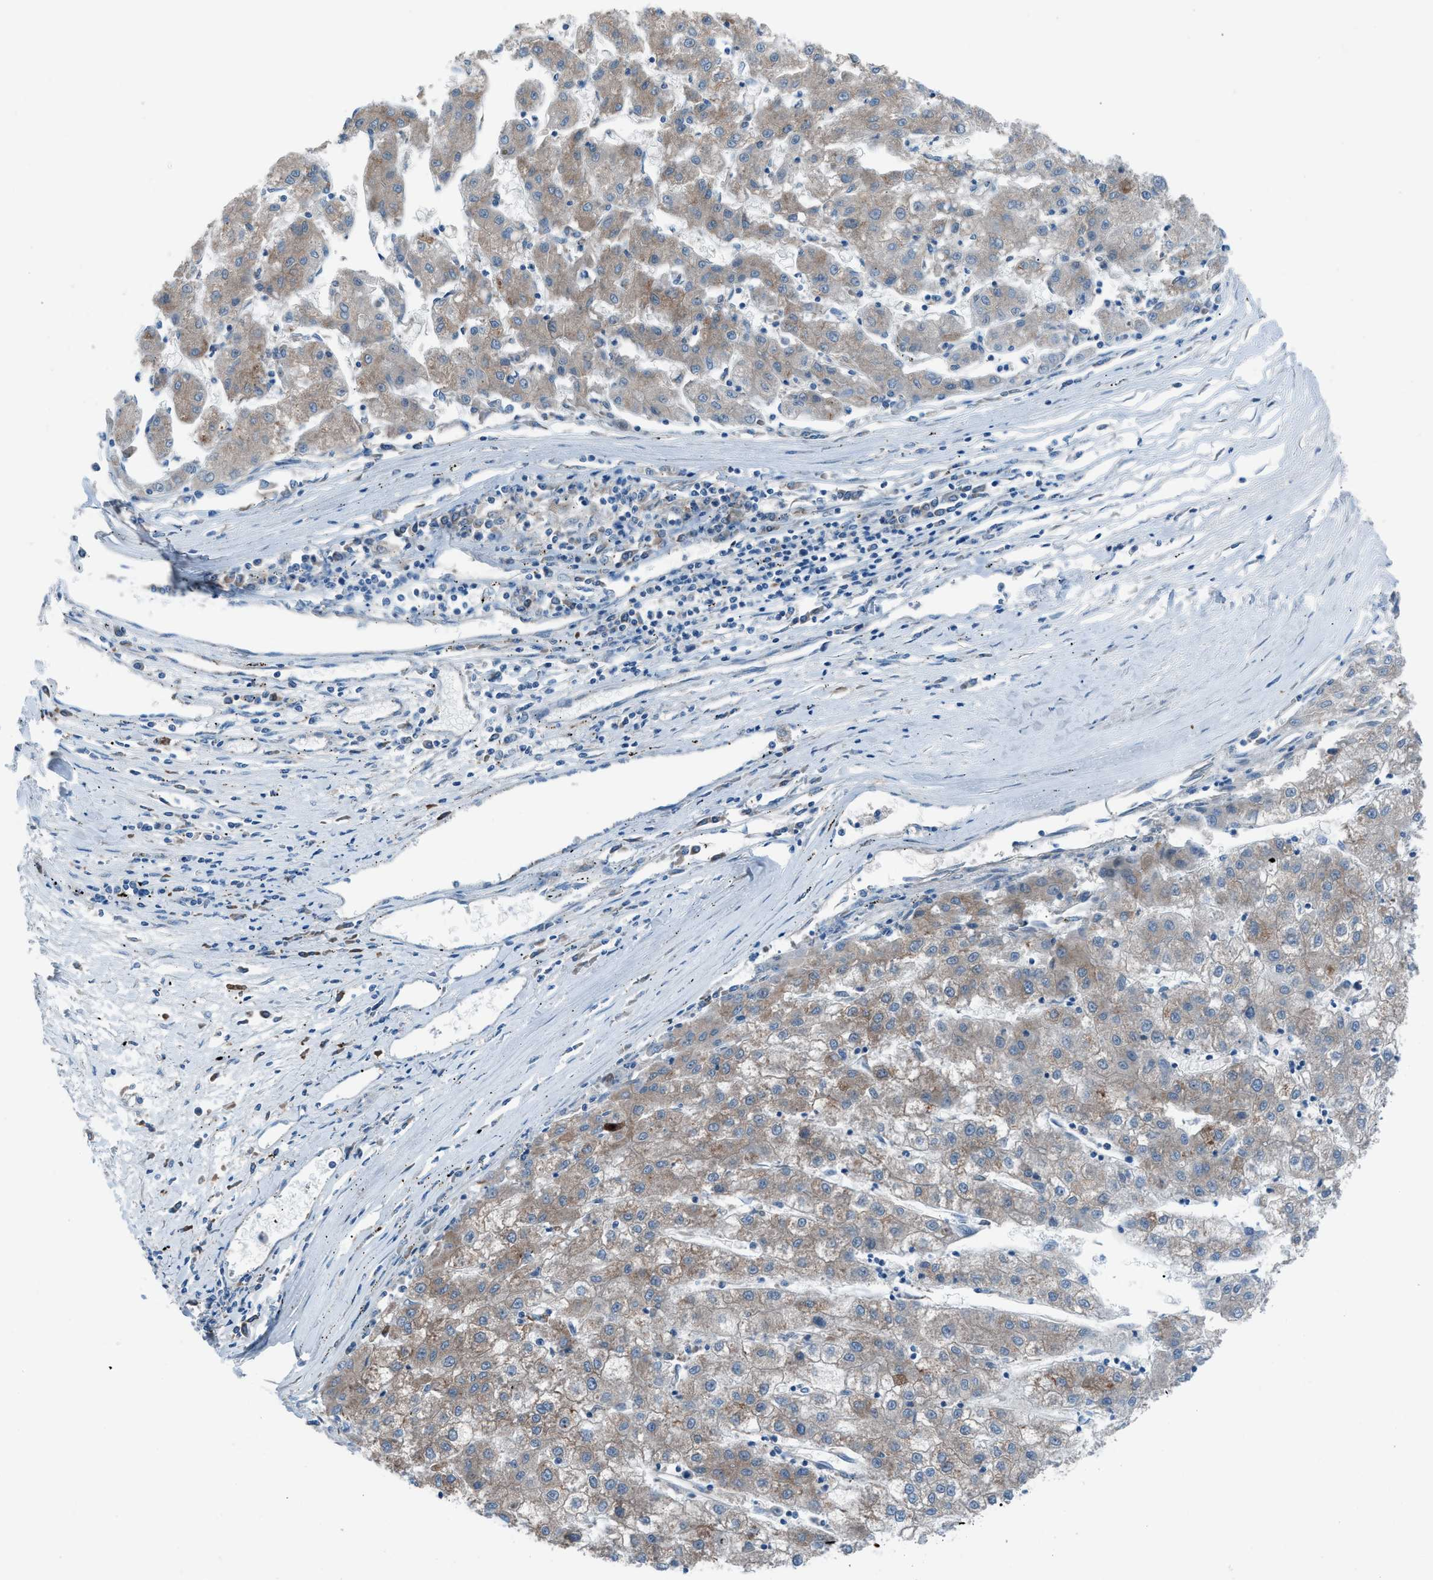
{"staining": {"intensity": "weak", "quantity": ">75%", "location": "cytoplasmic/membranous"}, "tissue": "liver cancer", "cell_type": "Tumor cells", "image_type": "cancer", "snomed": [{"axis": "morphology", "description": "Carcinoma, Hepatocellular, NOS"}, {"axis": "topography", "description": "Liver"}], "caption": "An image showing weak cytoplasmic/membranous expression in about >75% of tumor cells in hepatocellular carcinoma (liver), as visualized by brown immunohistochemical staining.", "gene": "HEG1", "patient": {"sex": "male", "age": 72}}